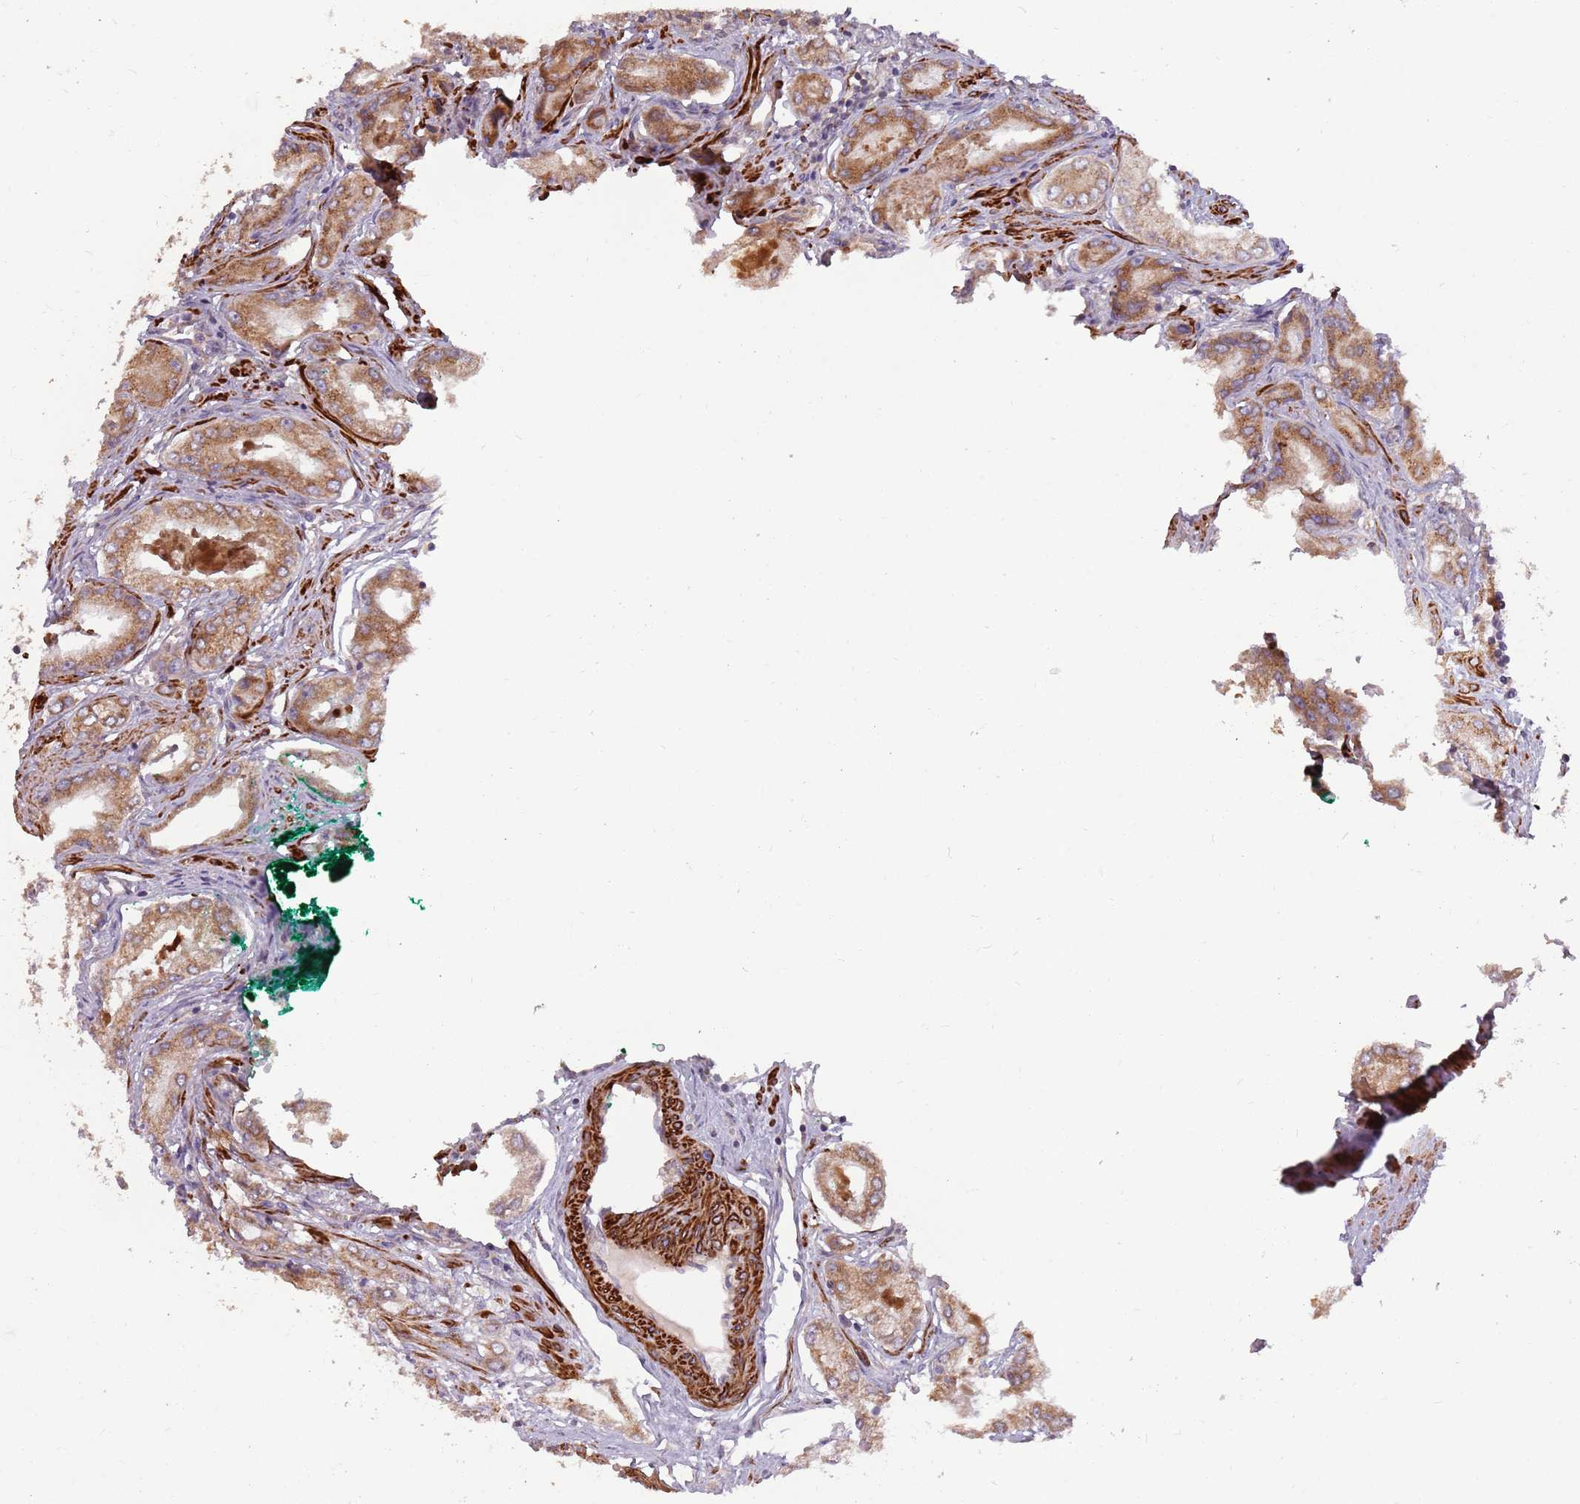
{"staining": {"intensity": "moderate", "quantity": ">75%", "location": "cytoplasmic/membranous"}, "tissue": "prostate cancer", "cell_type": "Tumor cells", "image_type": "cancer", "snomed": [{"axis": "morphology", "description": "Adenocarcinoma, High grade"}, {"axis": "topography", "description": "Prostate"}], "caption": "Protein staining of high-grade adenocarcinoma (prostate) tissue exhibits moderate cytoplasmic/membranous staining in about >75% of tumor cells.", "gene": "PLD6", "patient": {"sex": "male", "age": 68}}